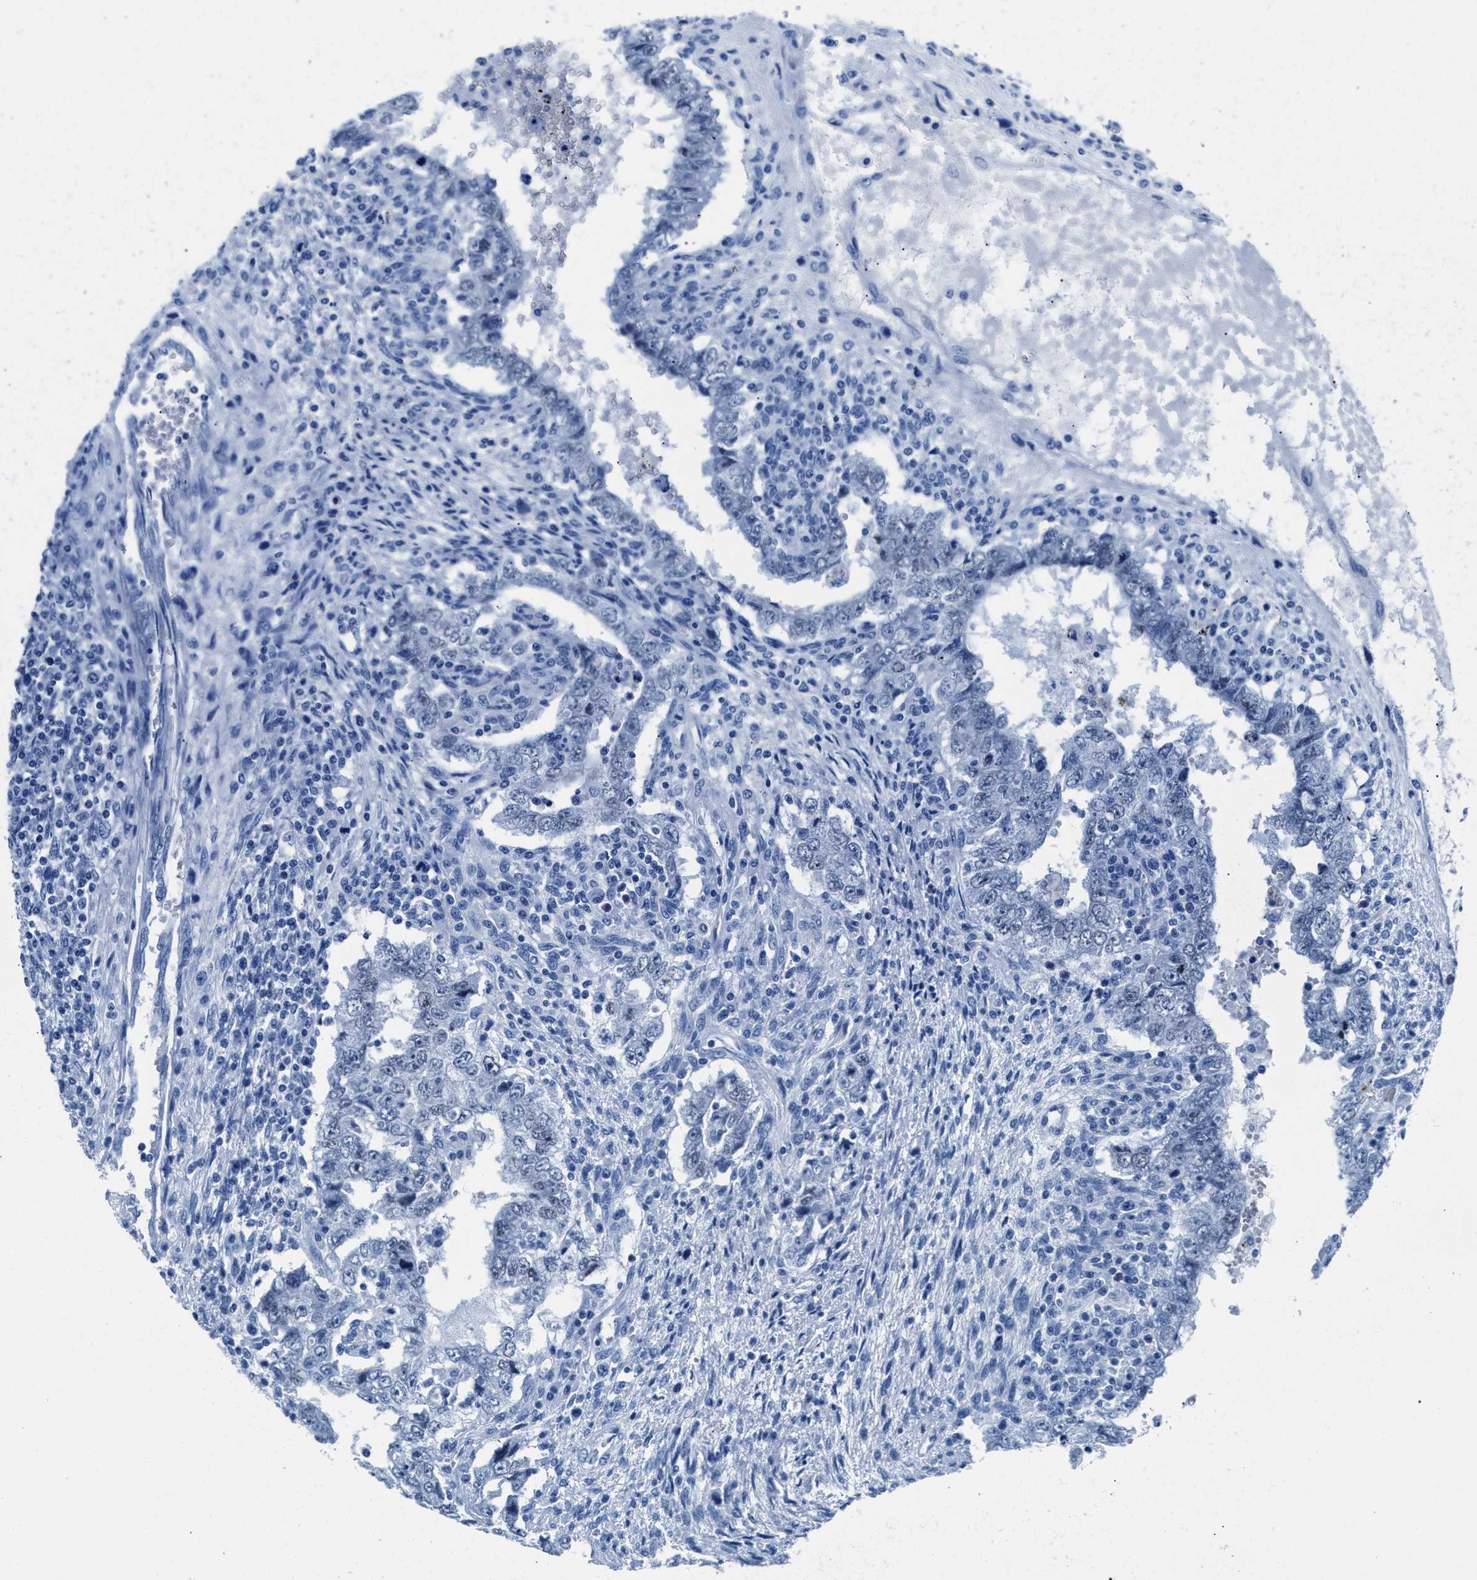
{"staining": {"intensity": "negative", "quantity": "none", "location": "none"}, "tissue": "testis cancer", "cell_type": "Tumor cells", "image_type": "cancer", "snomed": [{"axis": "morphology", "description": "Carcinoma, Embryonal, NOS"}, {"axis": "topography", "description": "Testis"}], "caption": "This is an IHC histopathology image of embryonal carcinoma (testis). There is no positivity in tumor cells.", "gene": "CPS1", "patient": {"sex": "male", "age": 26}}